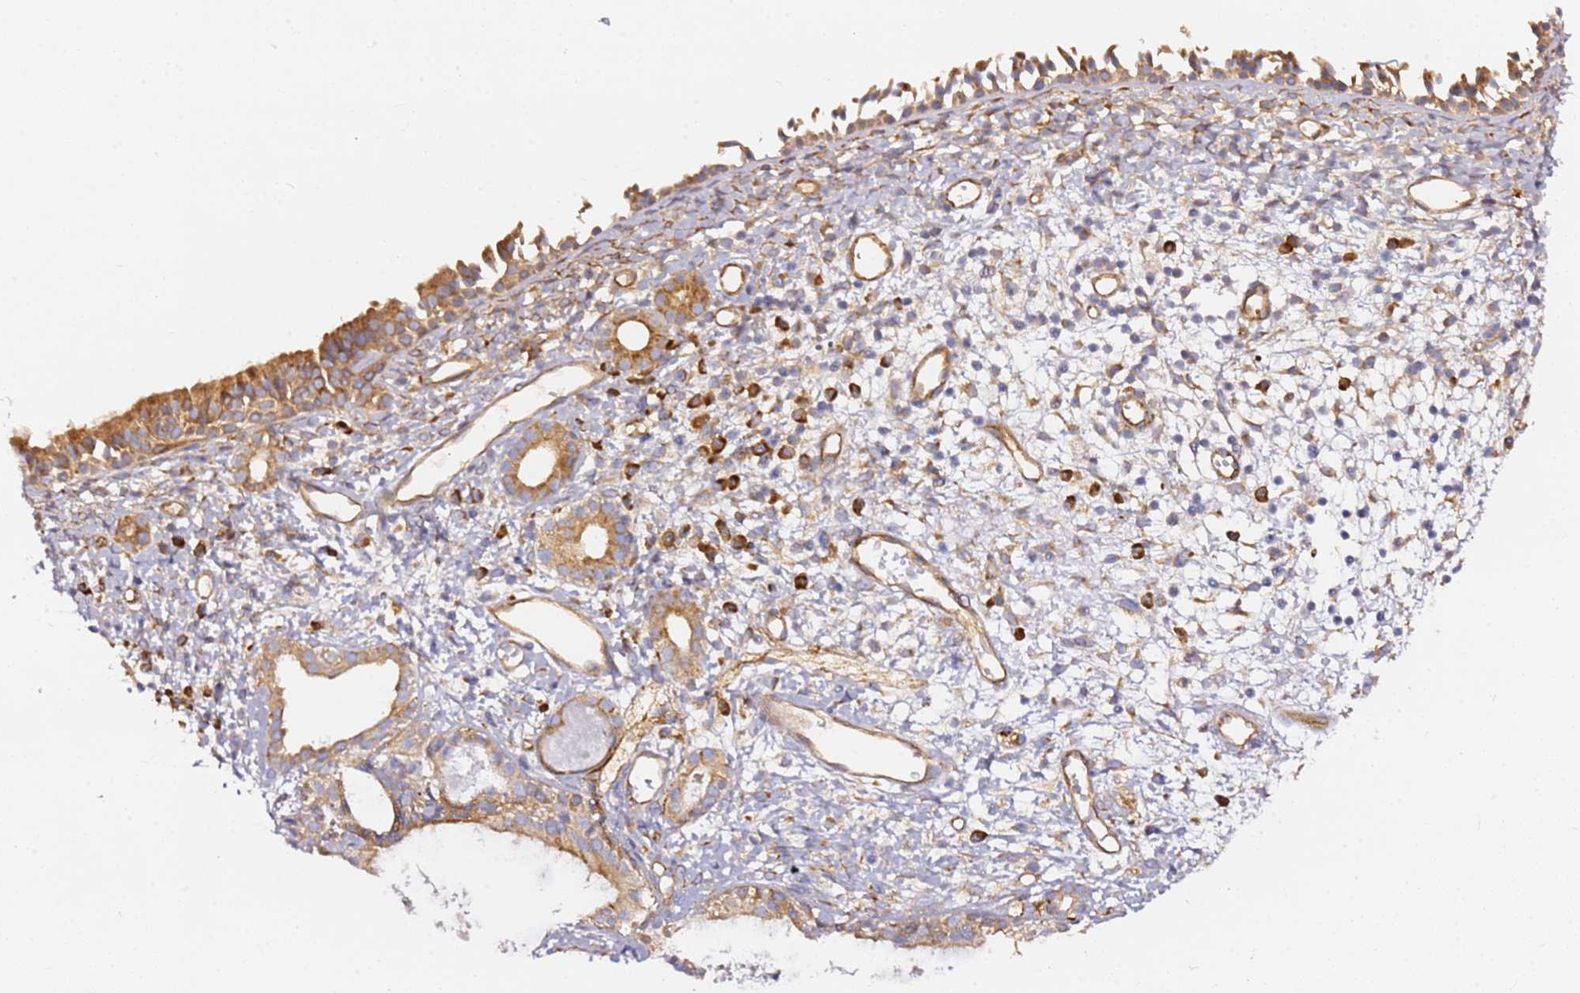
{"staining": {"intensity": "moderate", "quantity": ">75%", "location": "cytoplasmic/membranous"}, "tissue": "nasopharynx", "cell_type": "Respiratory epithelial cells", "image_type": "normal", "snomed": [{"axis": "morphology", "description": "Normal tissue, NOS"}, {"axis": "topography", "description": "Nasopharynx"}], "caption": "Protein expression analysis of benign nasopharynx reveals moderate cytoplasmic/membranous expression in approximately >75% of respiratory epithelial cells.", "gene": "KIF7", "patient": {"sex": "male", "age": 22}}